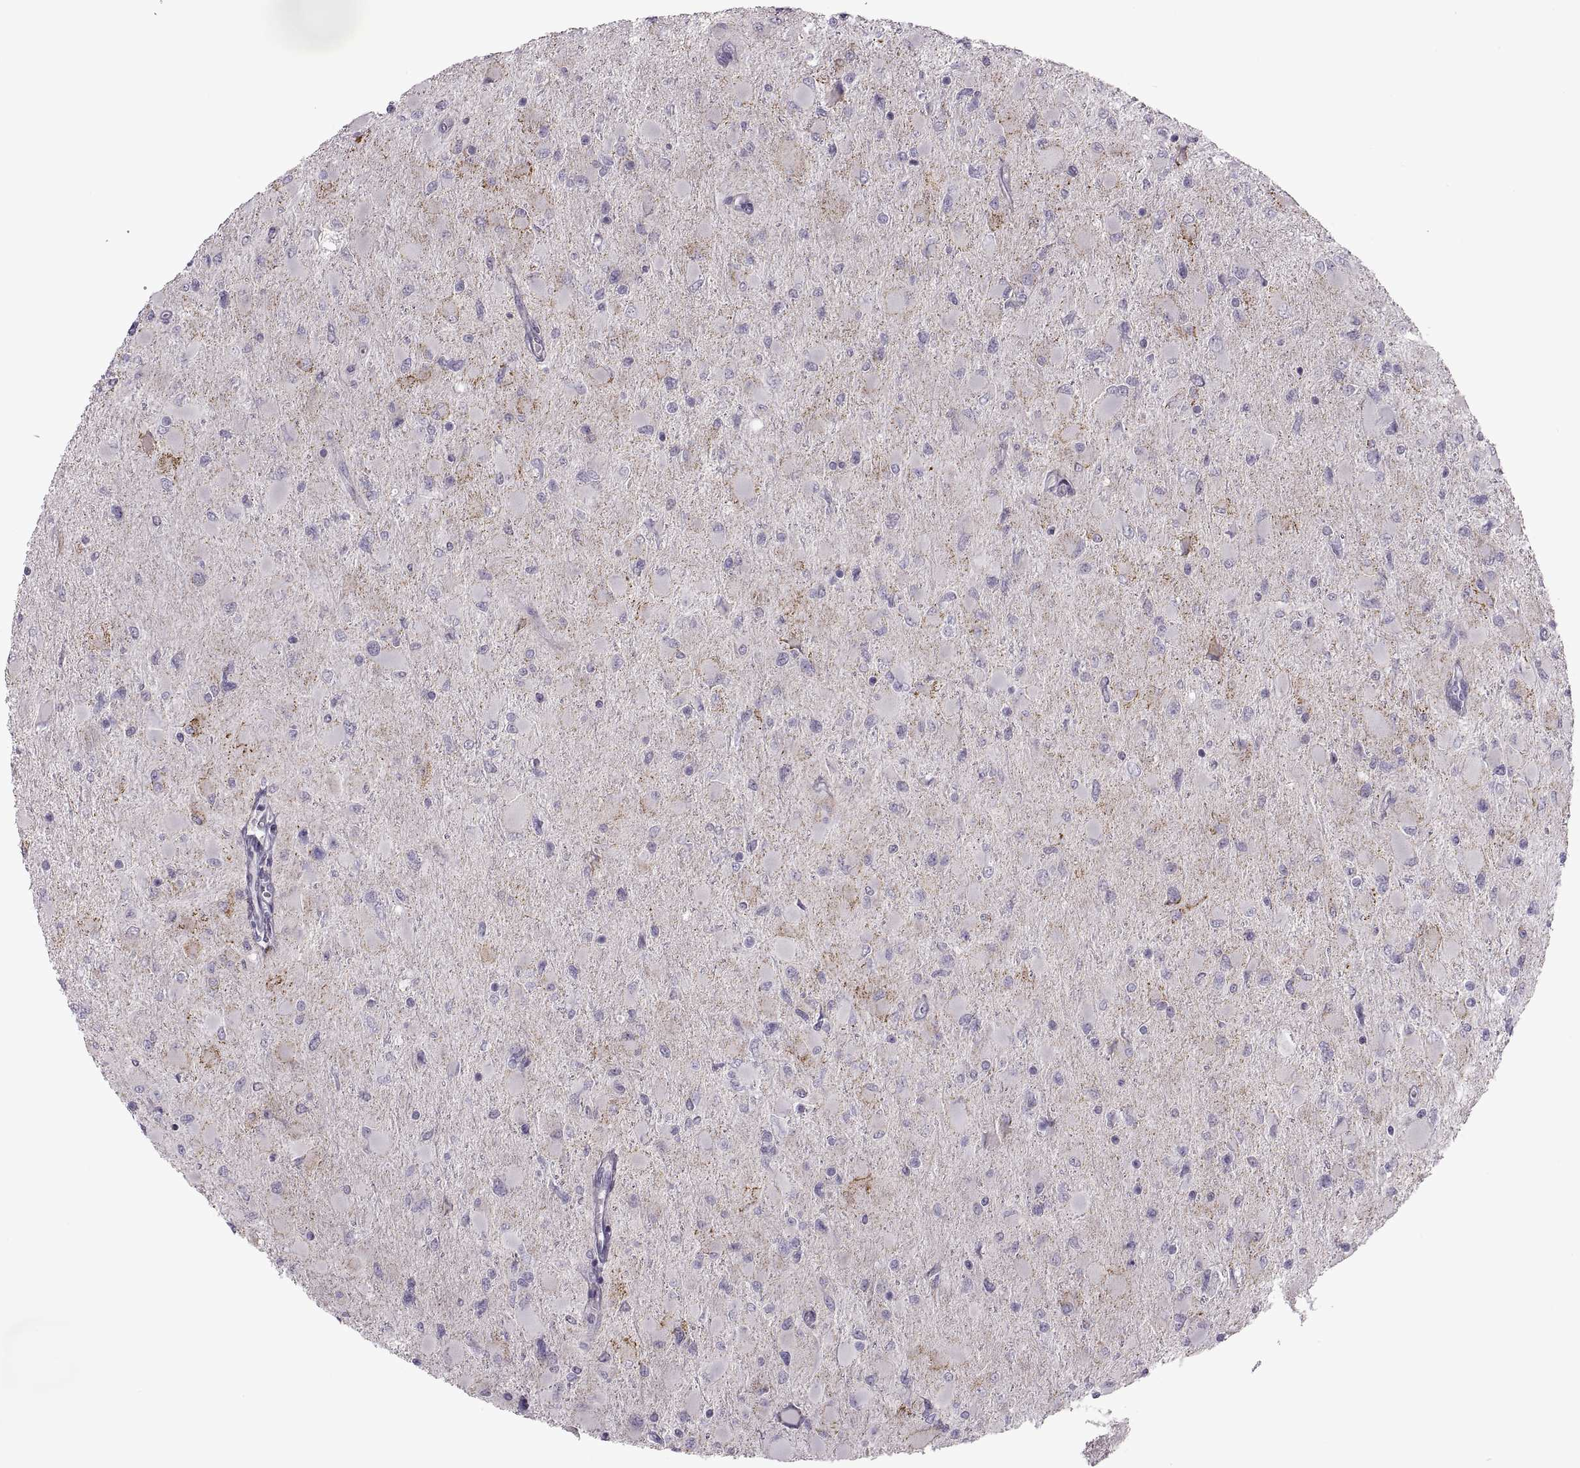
{"staining": {"intensity": "negative", "quantity": "none", "location": "none"}, "tissue": "glioma", "cell_type": "Tumor cells", "image_type": "cancer", "snomed": [{"axis": "morphology", "description": "Glioma, malignant, High grade"}, {"axis": "topography", "description": "Cerebral cortex"}], "caption": "A high-resolution image shows IHC staining of glioma, which demonstrates no significant staining in tumor cells.", "gene": "PIERCE1", "patient": {"sex": "female", "age": 36}}